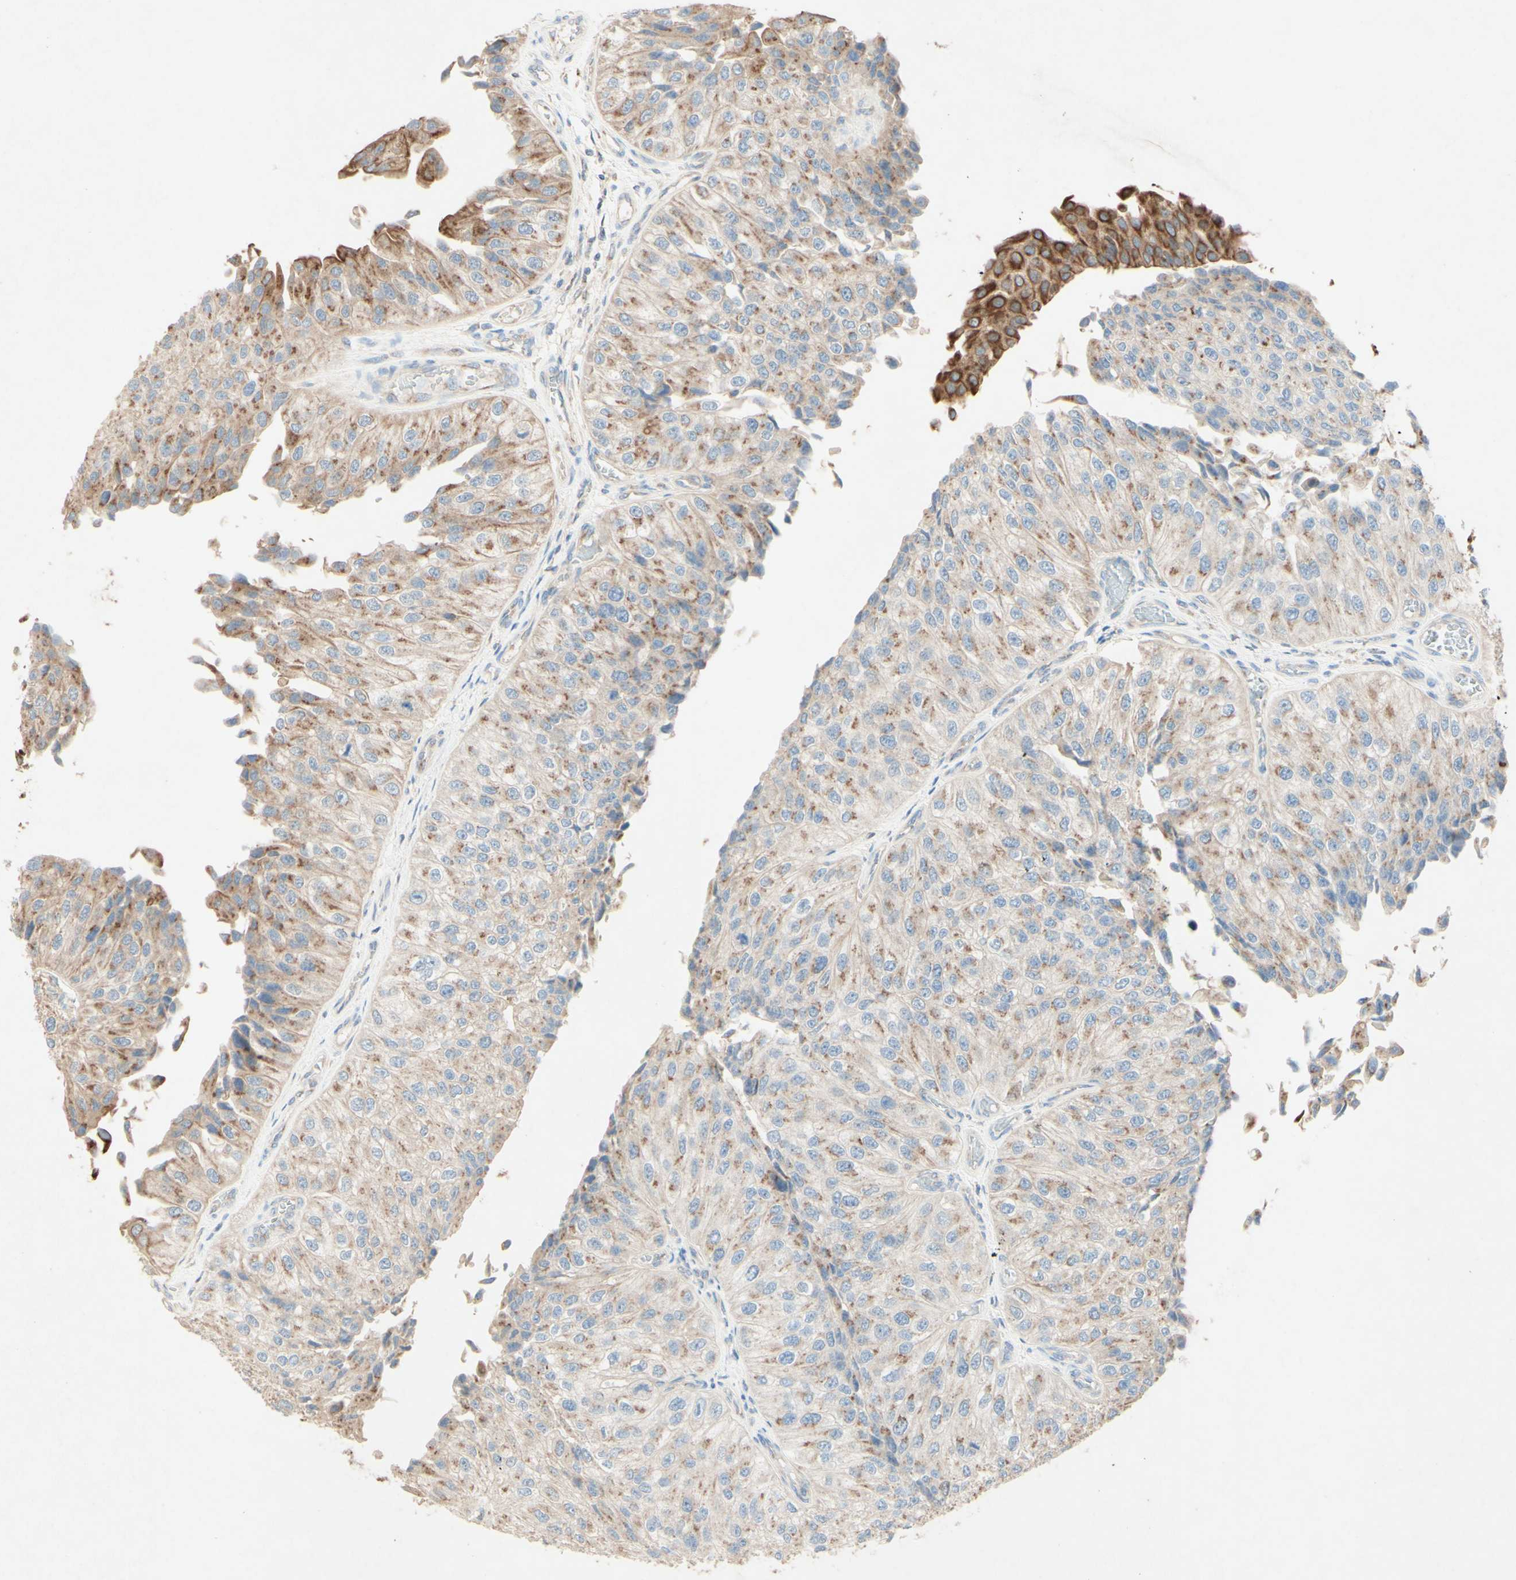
{"staining": {"intensity": "moderate", "quantity": "25%-75%", "location": "cytoplasmic/membranous"}, "tissue": "urothelial cancer", "cell_type": "Tumor cells", "image_type": "cancer", "snomed": [{"axis": "morphology", "description": "Urothelial carcinoma, High grade"}, {"axis": "topography", "description": "Kidney"}, {"axis": "topography", "description": "Urinary bladder"}], "caption": "This is an image of immunohistochemistry staining of urothelial cancer, which shows moderate expression in the cytoplasmic/membranous of tumor cells.", "gene": "MTM1", "patient": {"sex": "male", "age": 77}}